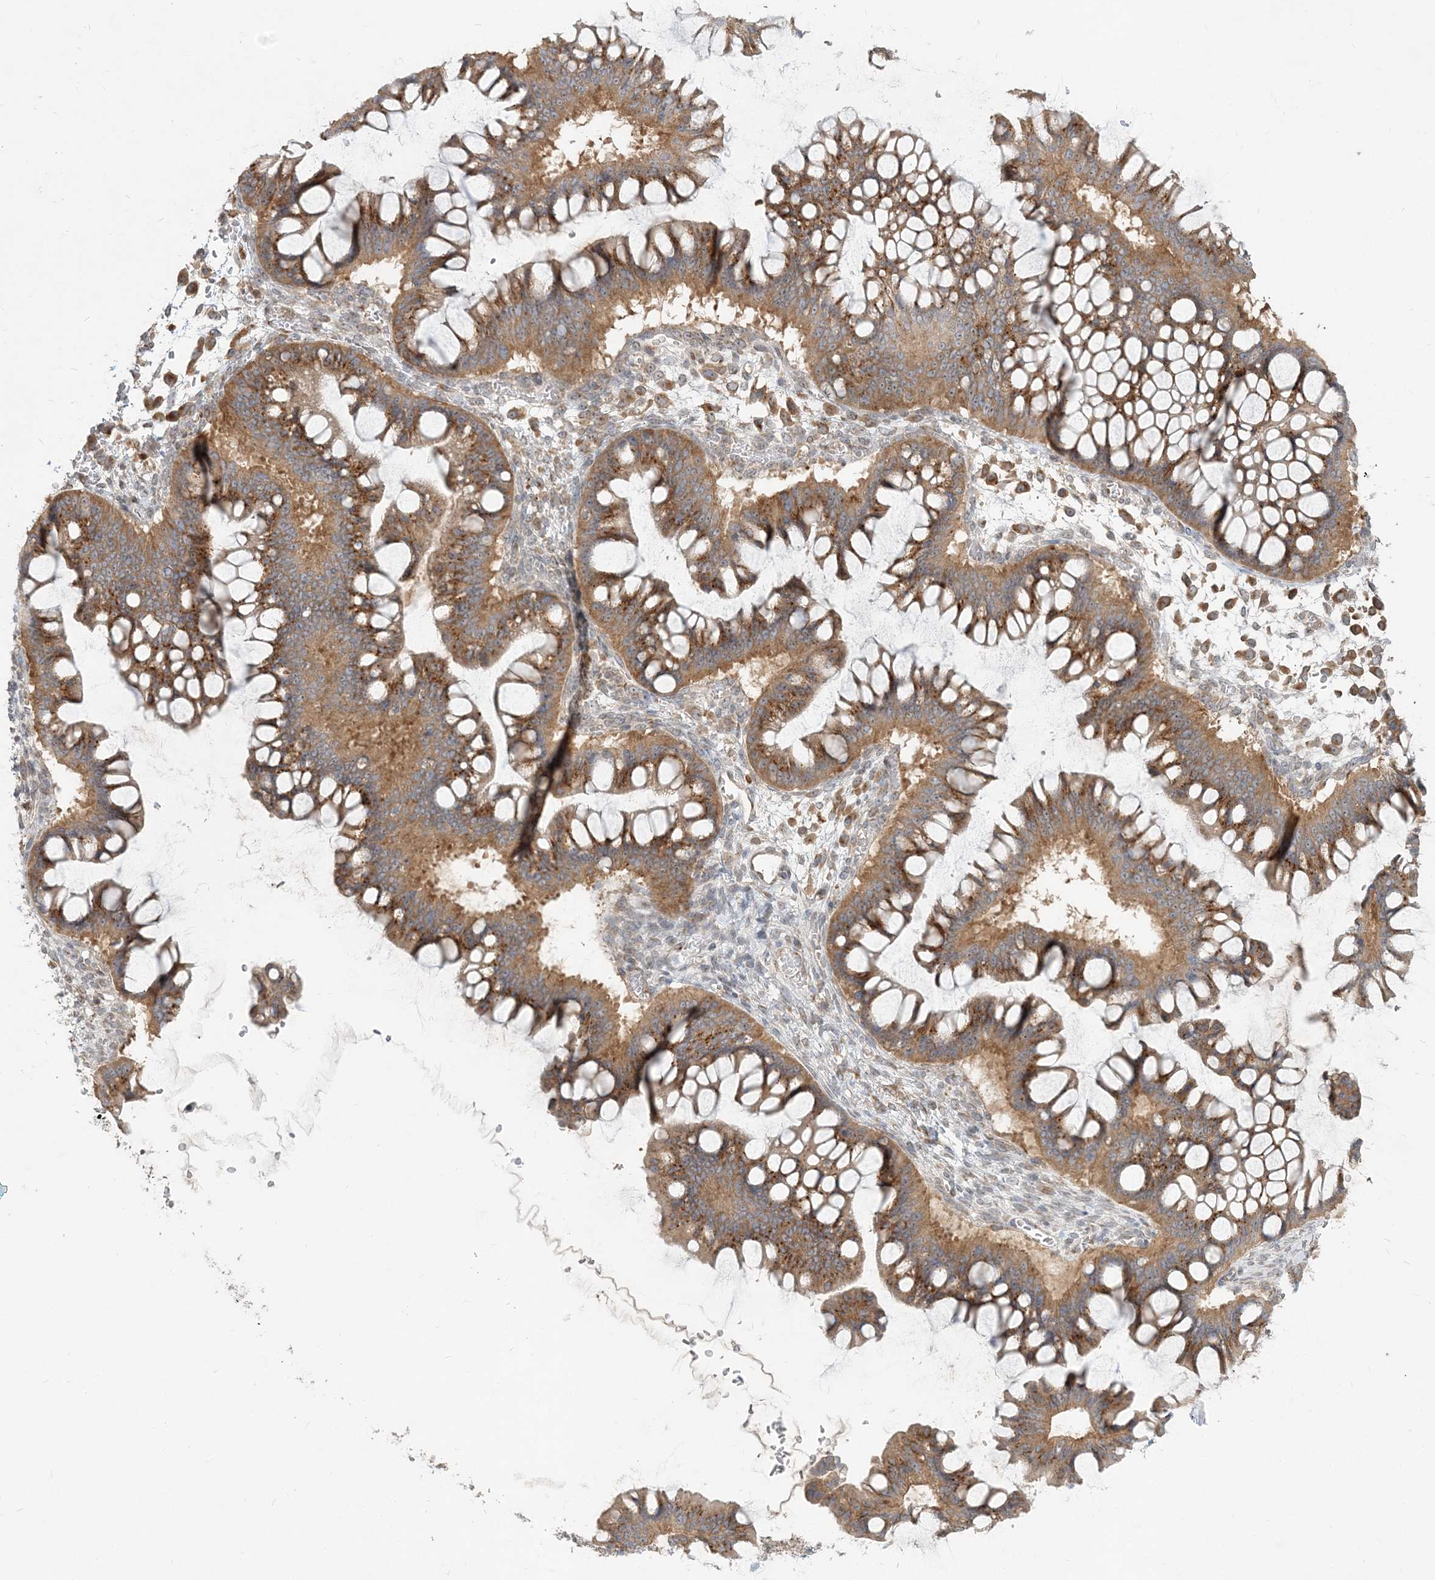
{"staining": {"intensity": "moderate", "quantity": ">75%", "location": "cytoplasmic/membranous"}, "tissue": "ovarian cancer", "cell_type": "Tumor cells", "image_type": "cancer", "snomed": [{"axis": "morphology", "description": "Cystadenocarcinoma, mucinous, NOS"}, {"axis": "topography", "description": "Ovary"}], "caption": "This photomicrograph shows ovarian cancer stained with IHC to label a protein in brown. The cytoplasmic/membranous of tumor cells show moderate positivity for the protein. Nuclei are counter-stained blue.", "gene": "AP1AR", "patient": {"sex": "female", "age": 73}}